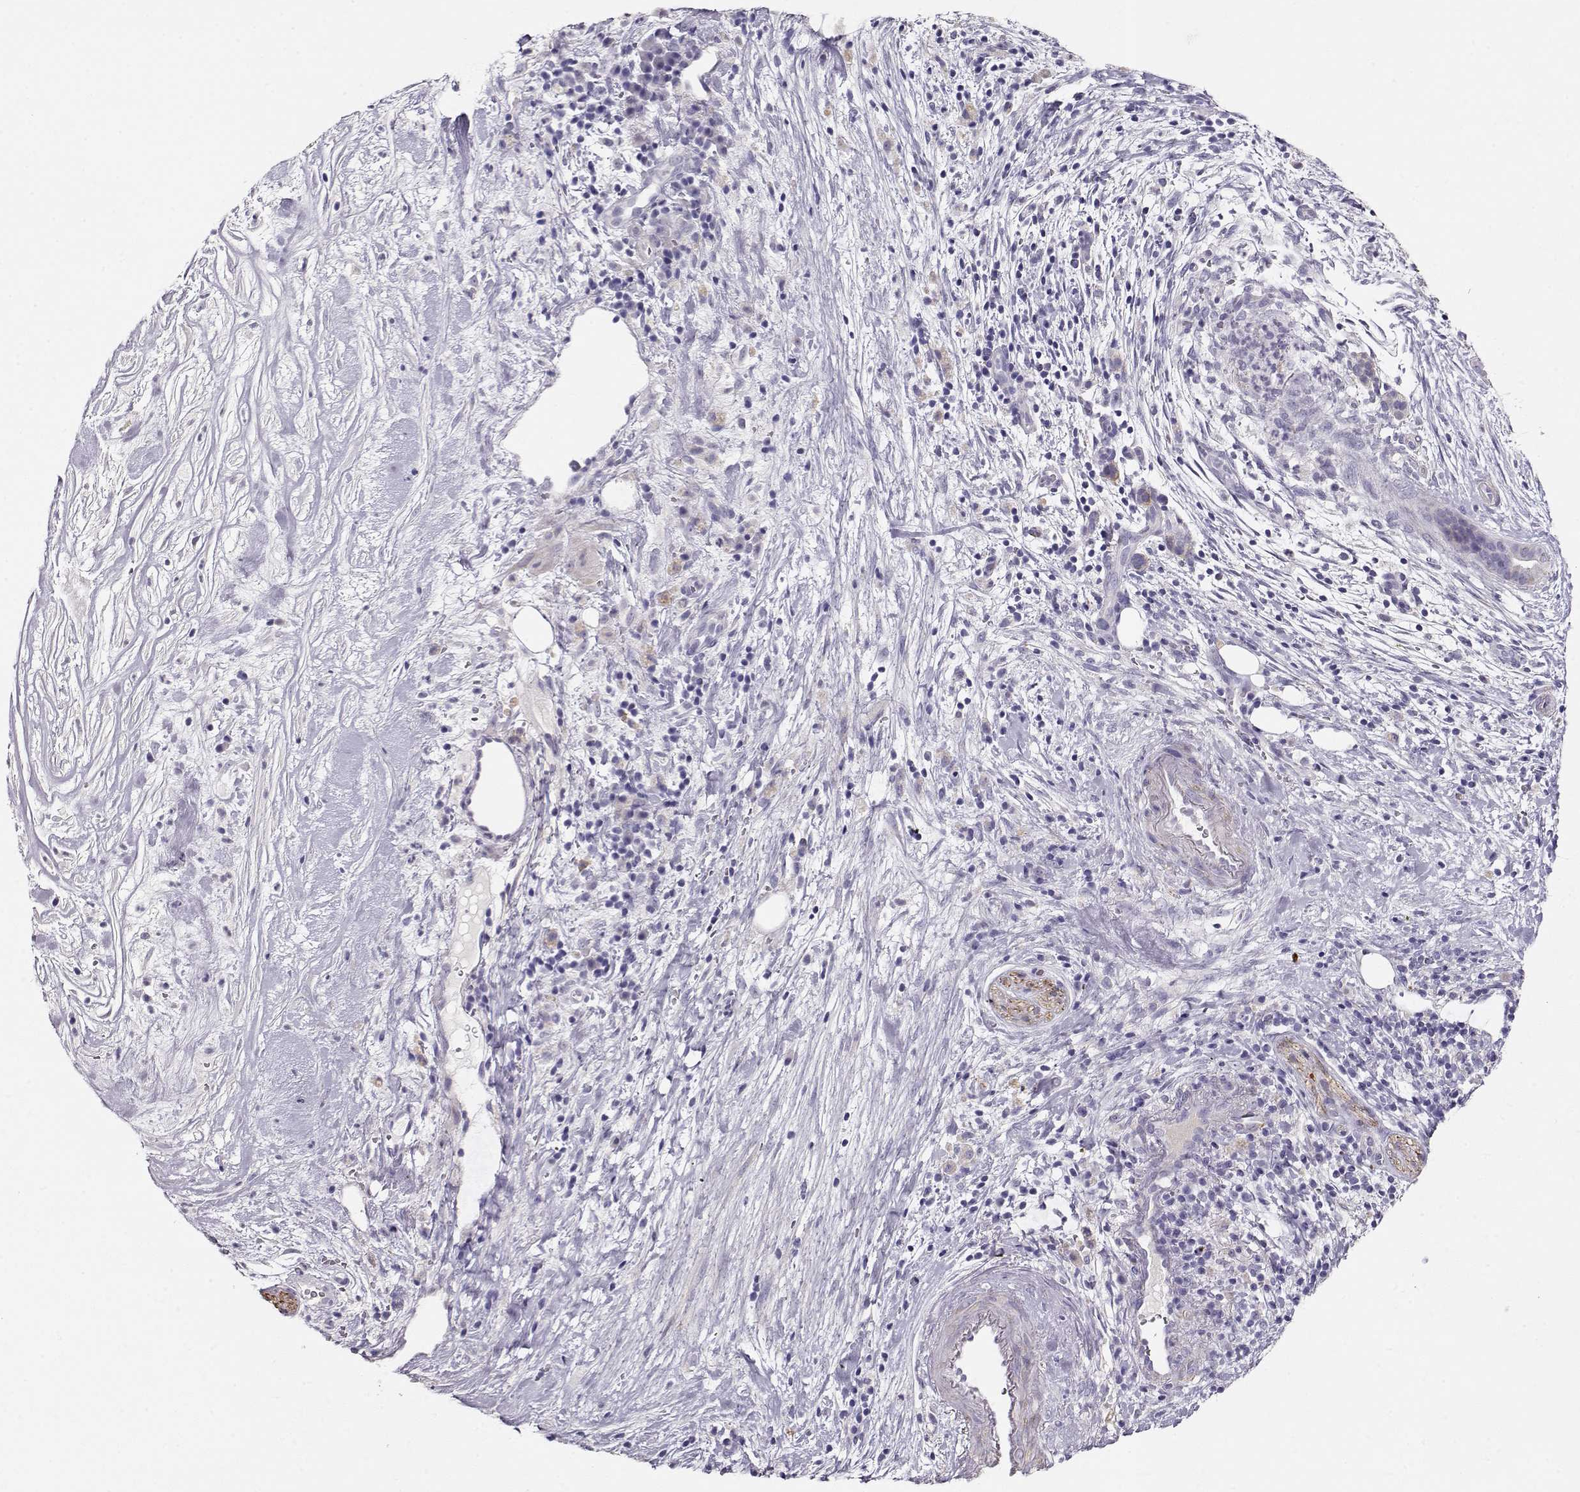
{"staining": {"intensity": "negative", "quantity": "none", "location": "none"}, "tissue": "pancreatic cancer", "cell_type": "Tumor cells", "image_type": "cancer", "snomed": [{"axis": "morphology", "description": "Adenocarcinoma, NOS"}, {"axis": "topography", "description": "Pancreas"}], "caption": "DAB immunohistochemical staining of human pancreatic adenocarcinoma displays no significant staining in tumor cells.", "gene": "RBM44", "patient": {"sex": "male", "age": 44}}